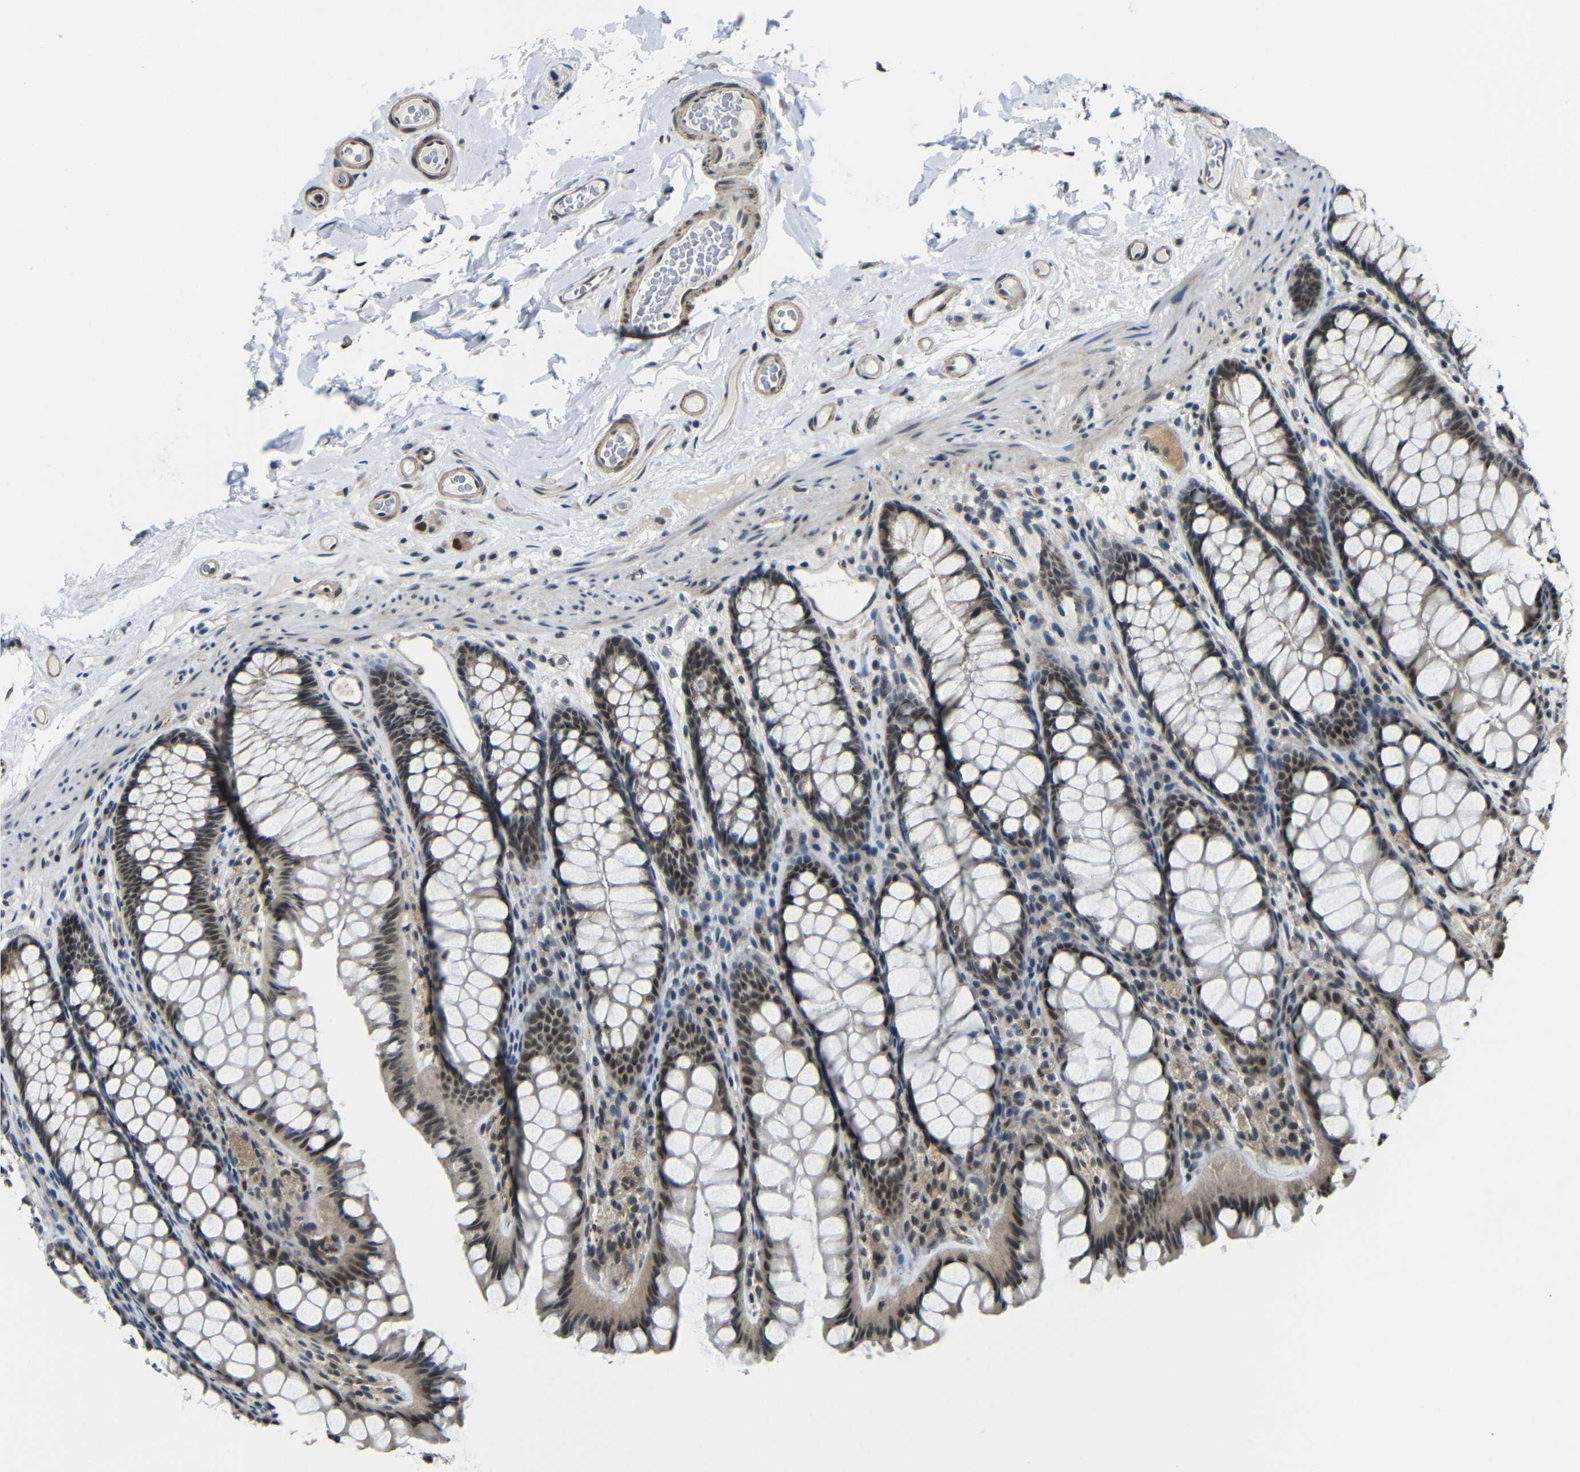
{"staining": {"intensity": "moderate", "quantity": ">75%", "location": "nuclear"}, "tissue": "colon", "cell_type": "Endothelial cells", "image_type": "normal", "snomed": [{"axis": "morphology", "description": "Normal tissue, NOS"}, {"axis": "topography", "description": "Colon"}], "caption": "Colon stained for a protein (brown) displays moderate nuclear positive staining in about >75% of endothelial cells.", "gene": "FAM172A", "patient": {"sex": "female", "age": 55}}